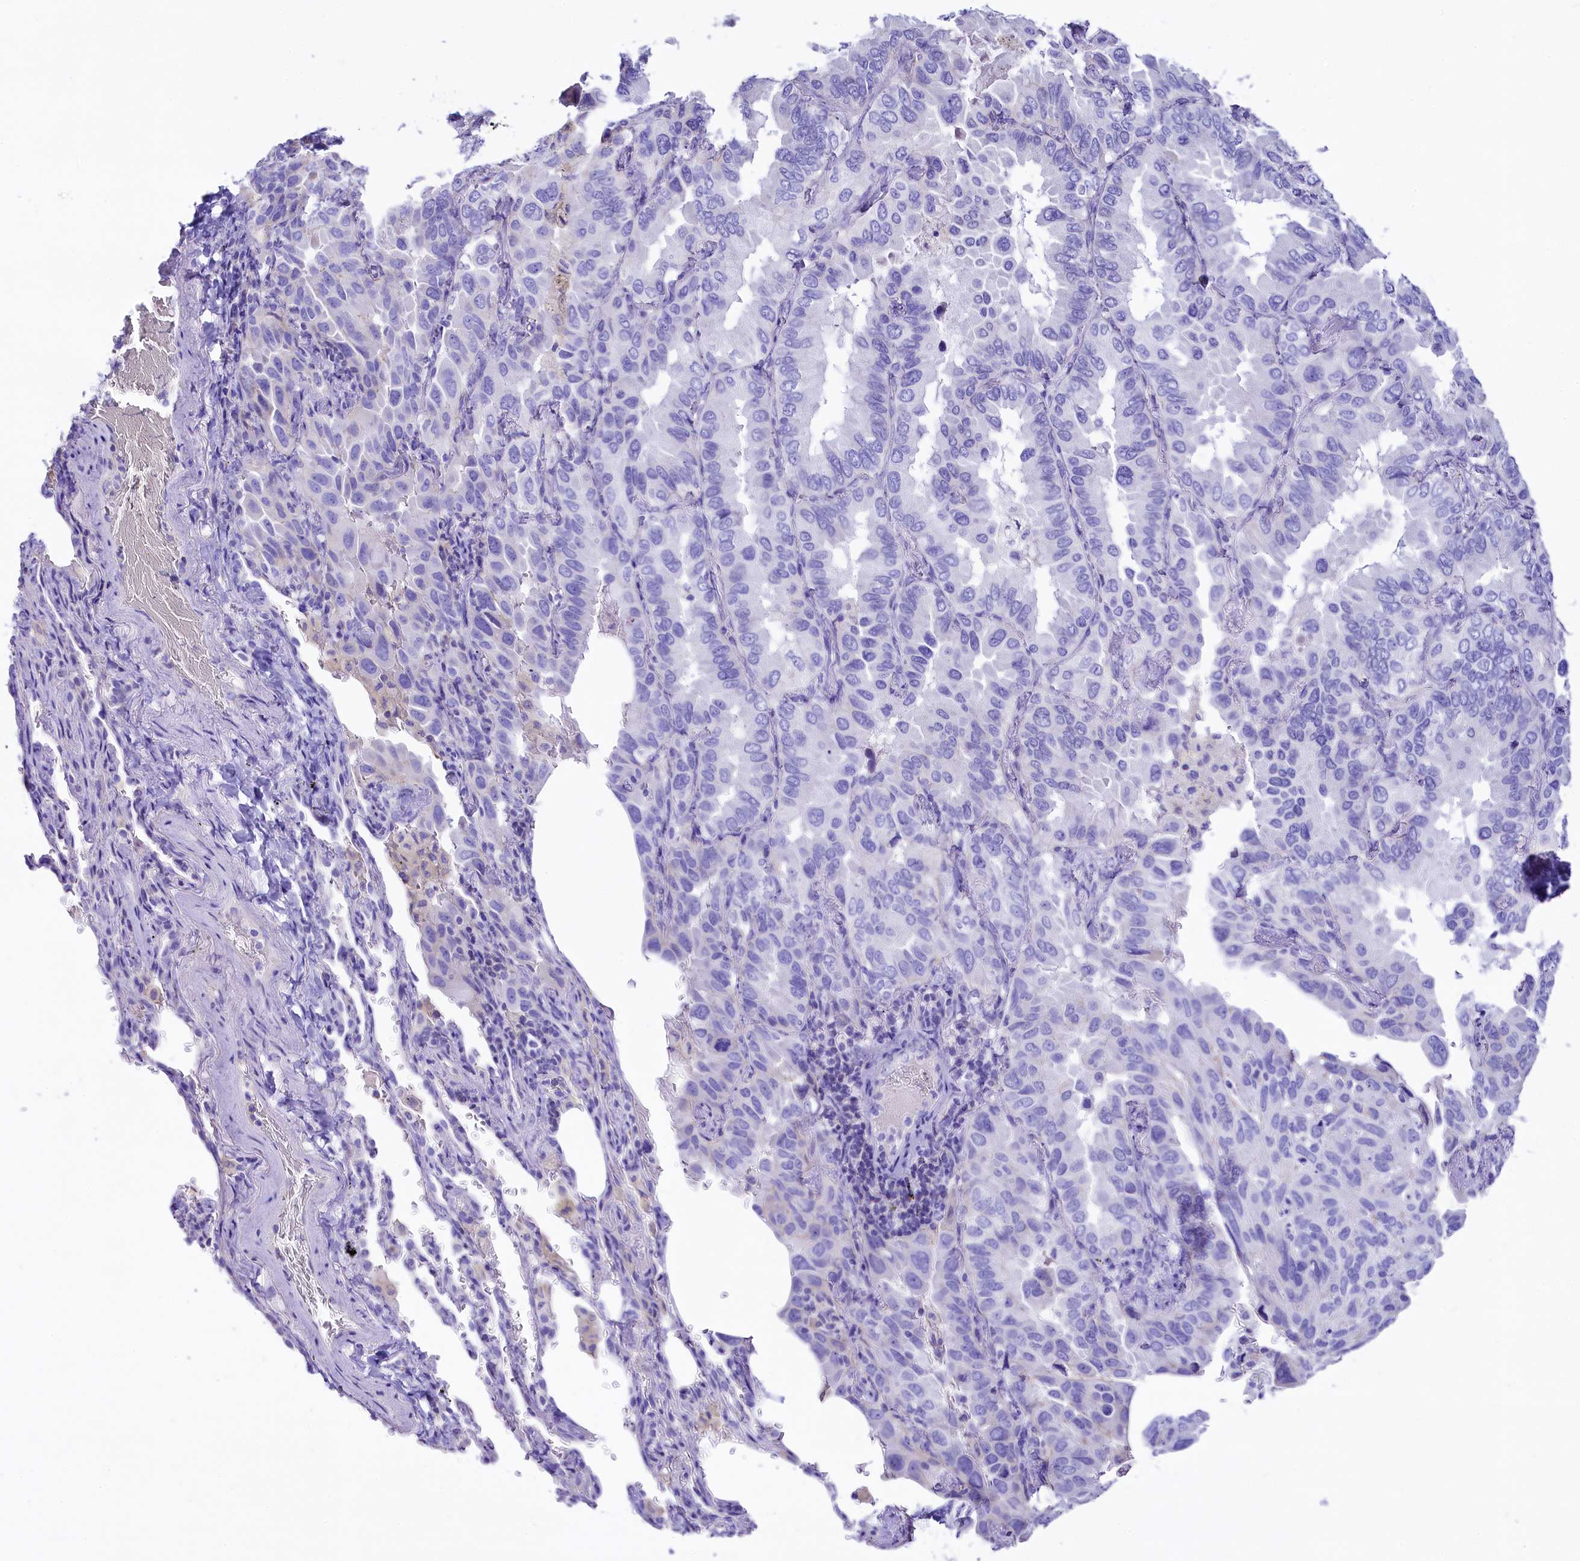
{"staining": {"intensity": "negative", "quantity": "none", "location": "none"}, "tissue": "lung cancer", "cell_type": "Tumor cells", "image_type": "cancer", "snomed": [{"axis": "morphology", "description": "Adenocarcinoma, NOS"}, {"axis": "topography", "description": "Lung"}], "caption": "Histopathology image shows no protein expression in tumor cells of lung cancer (adenocarcinoma) tissue.", "gene": "RBP3", "patient": {"sex": "male", "age": 64}}